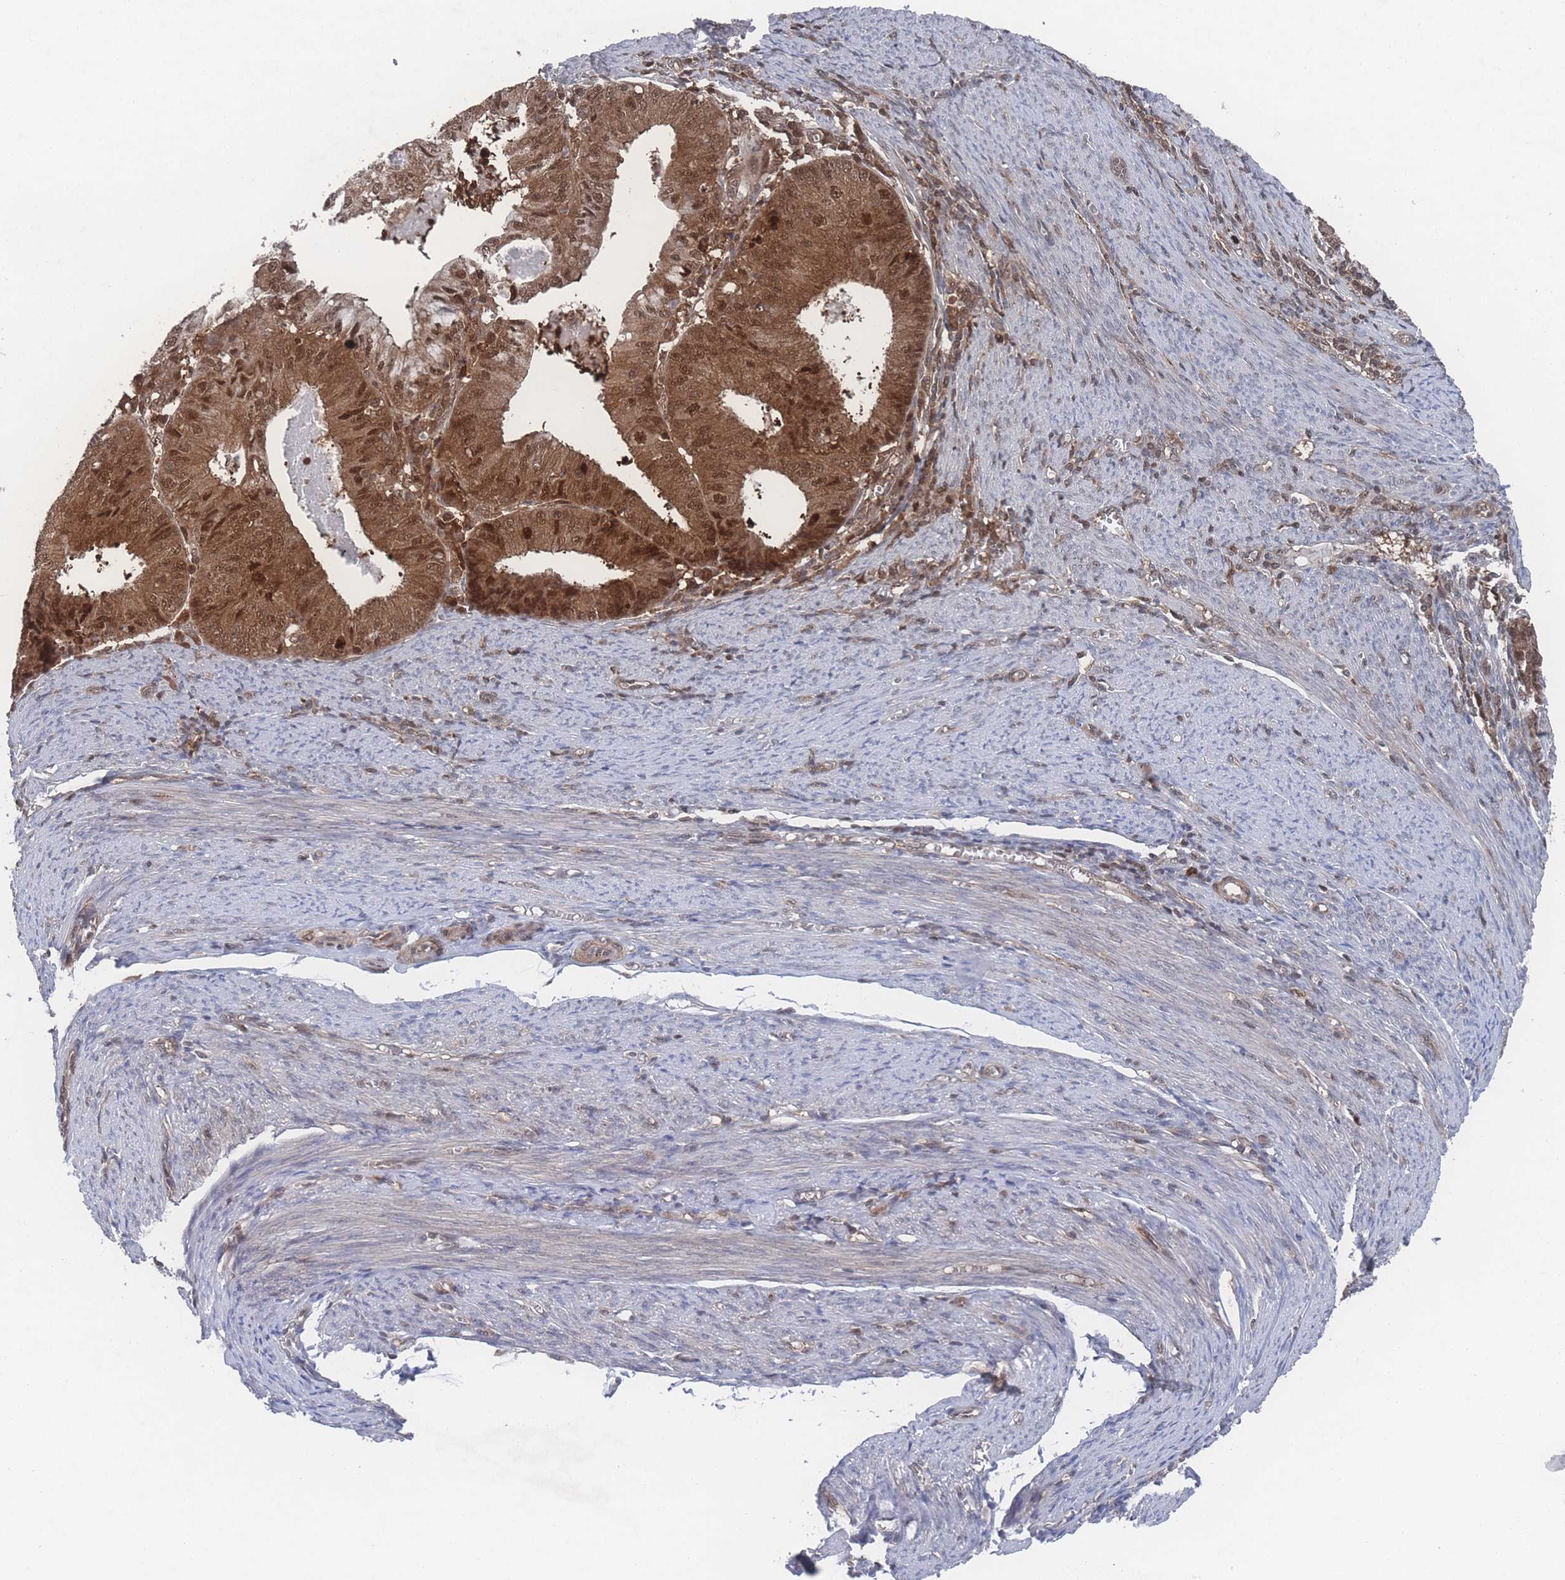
{"staining": {"intensity": "moderate", "quantity": ">75%", "location": "cytoplasmic/membranous,nuclear"}, "tissue": "endometrial cancer", "cell_type": "Tumor cells", "image_type": "cancer", "snomed": [{"axis": "morphology", "description": "Adenocarcinoma, NOS"}, {"axis": "topography", "description": "Endometrium"}], "caption": "Immunohistochemistry histopathology image of neoplastic tissue: human endometrial cancer (adenocarcinoma) stained using IHC displays medium levels of moderate protein expression localized specifically in the cytoplasmic/membranous and nuclear of tumor cells, appearing as a cytoplasmic/membranous and nuclear brown color.", "gene": "PSMA1", "patient": {"sex": "female", "age": 57}}